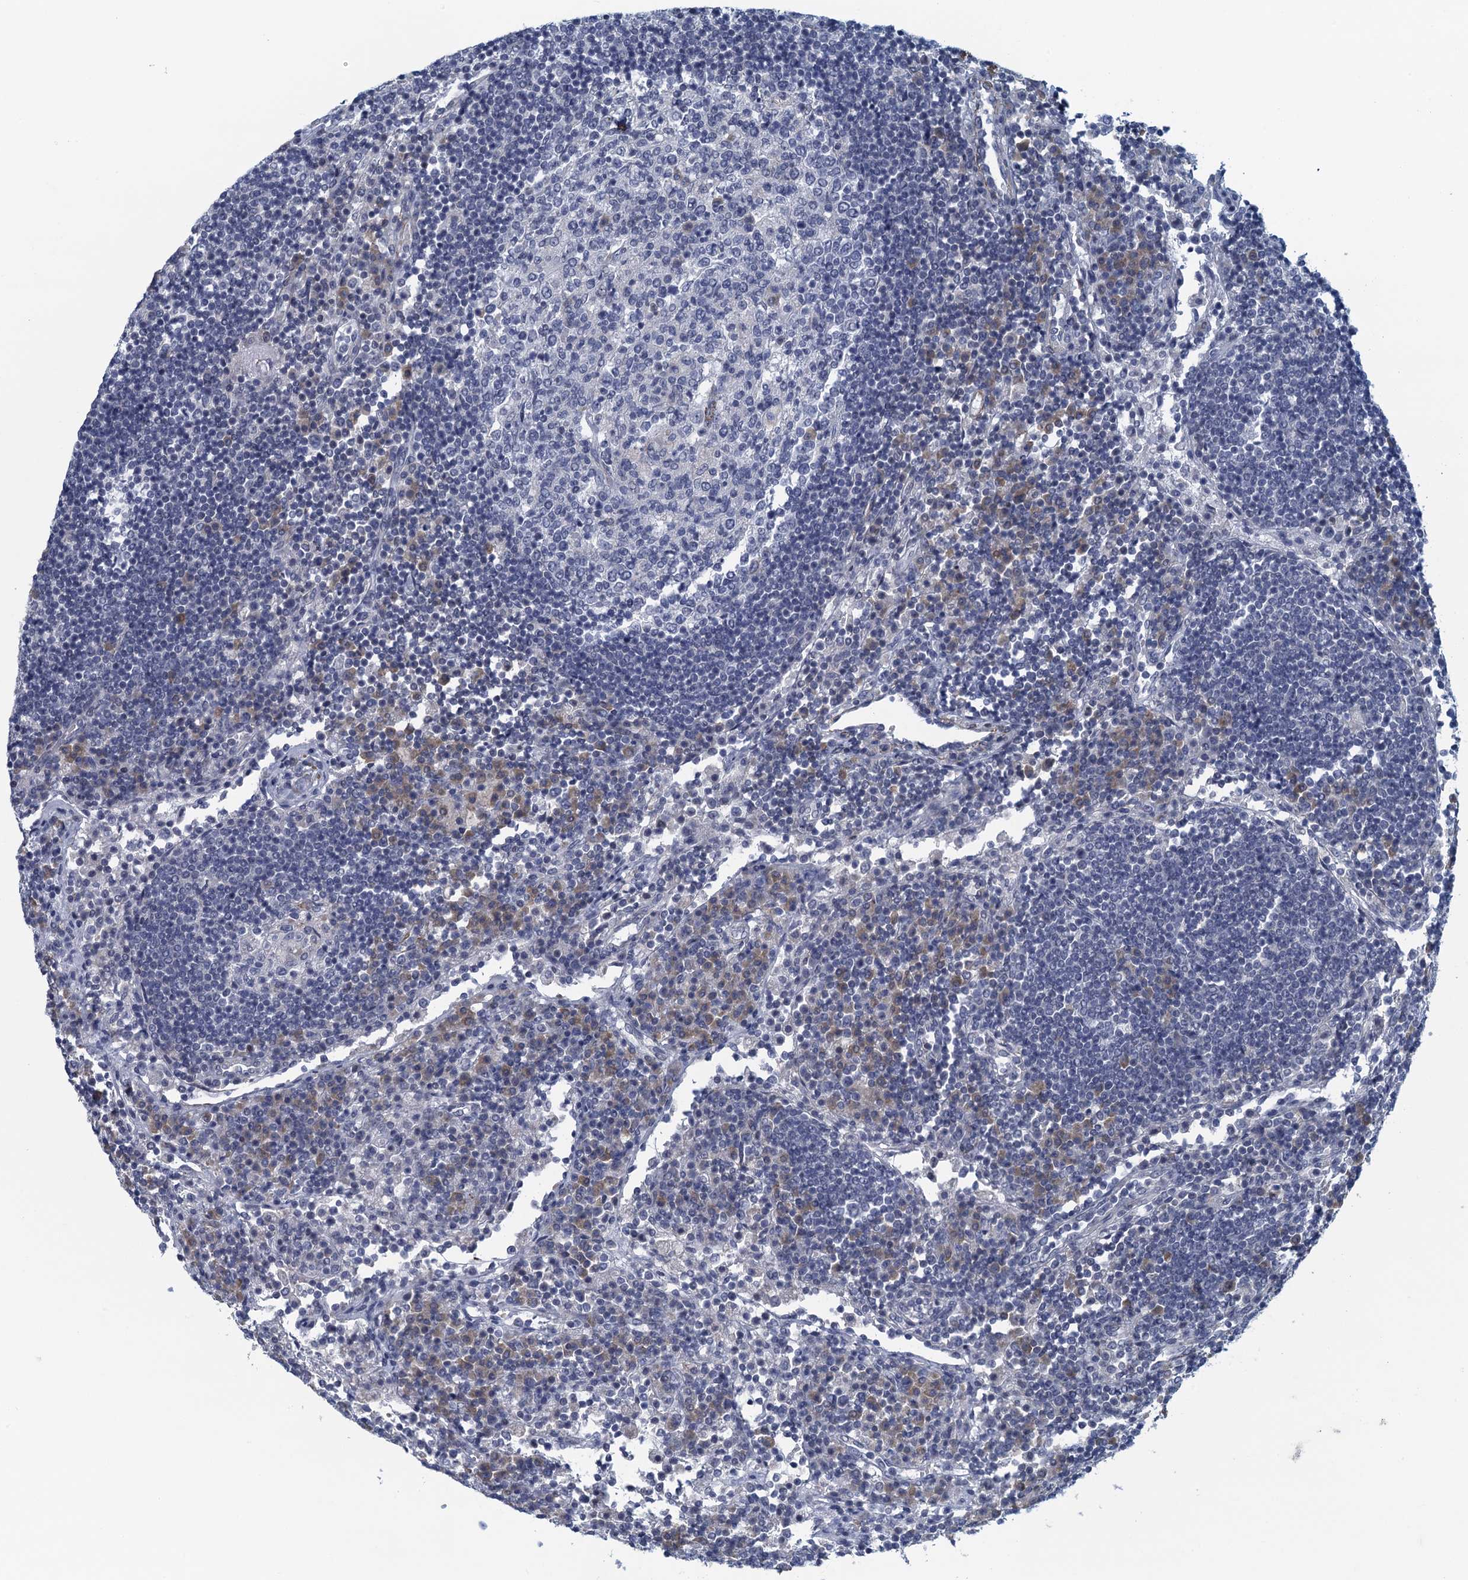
{"staining": {"intensity": "negative", "quantity": "none", "location": "none"}, "tissue": "lymph node", "cell_type": "Germinal center cells", "image_type": "normal", "snomed": [{"axis": "morphology", "description": "Normal tissue, NOS"}, {"axis": "topography", "description": "Lymph node"}], "caption": "Immunohistochemistry (IHC) histopathology image of unremarkable human lymph node stained for a protein (brown), which displays no positivity in germinal center cells.", "gene": "ALG2", "patient": {"sex": "female", "age": 53}}